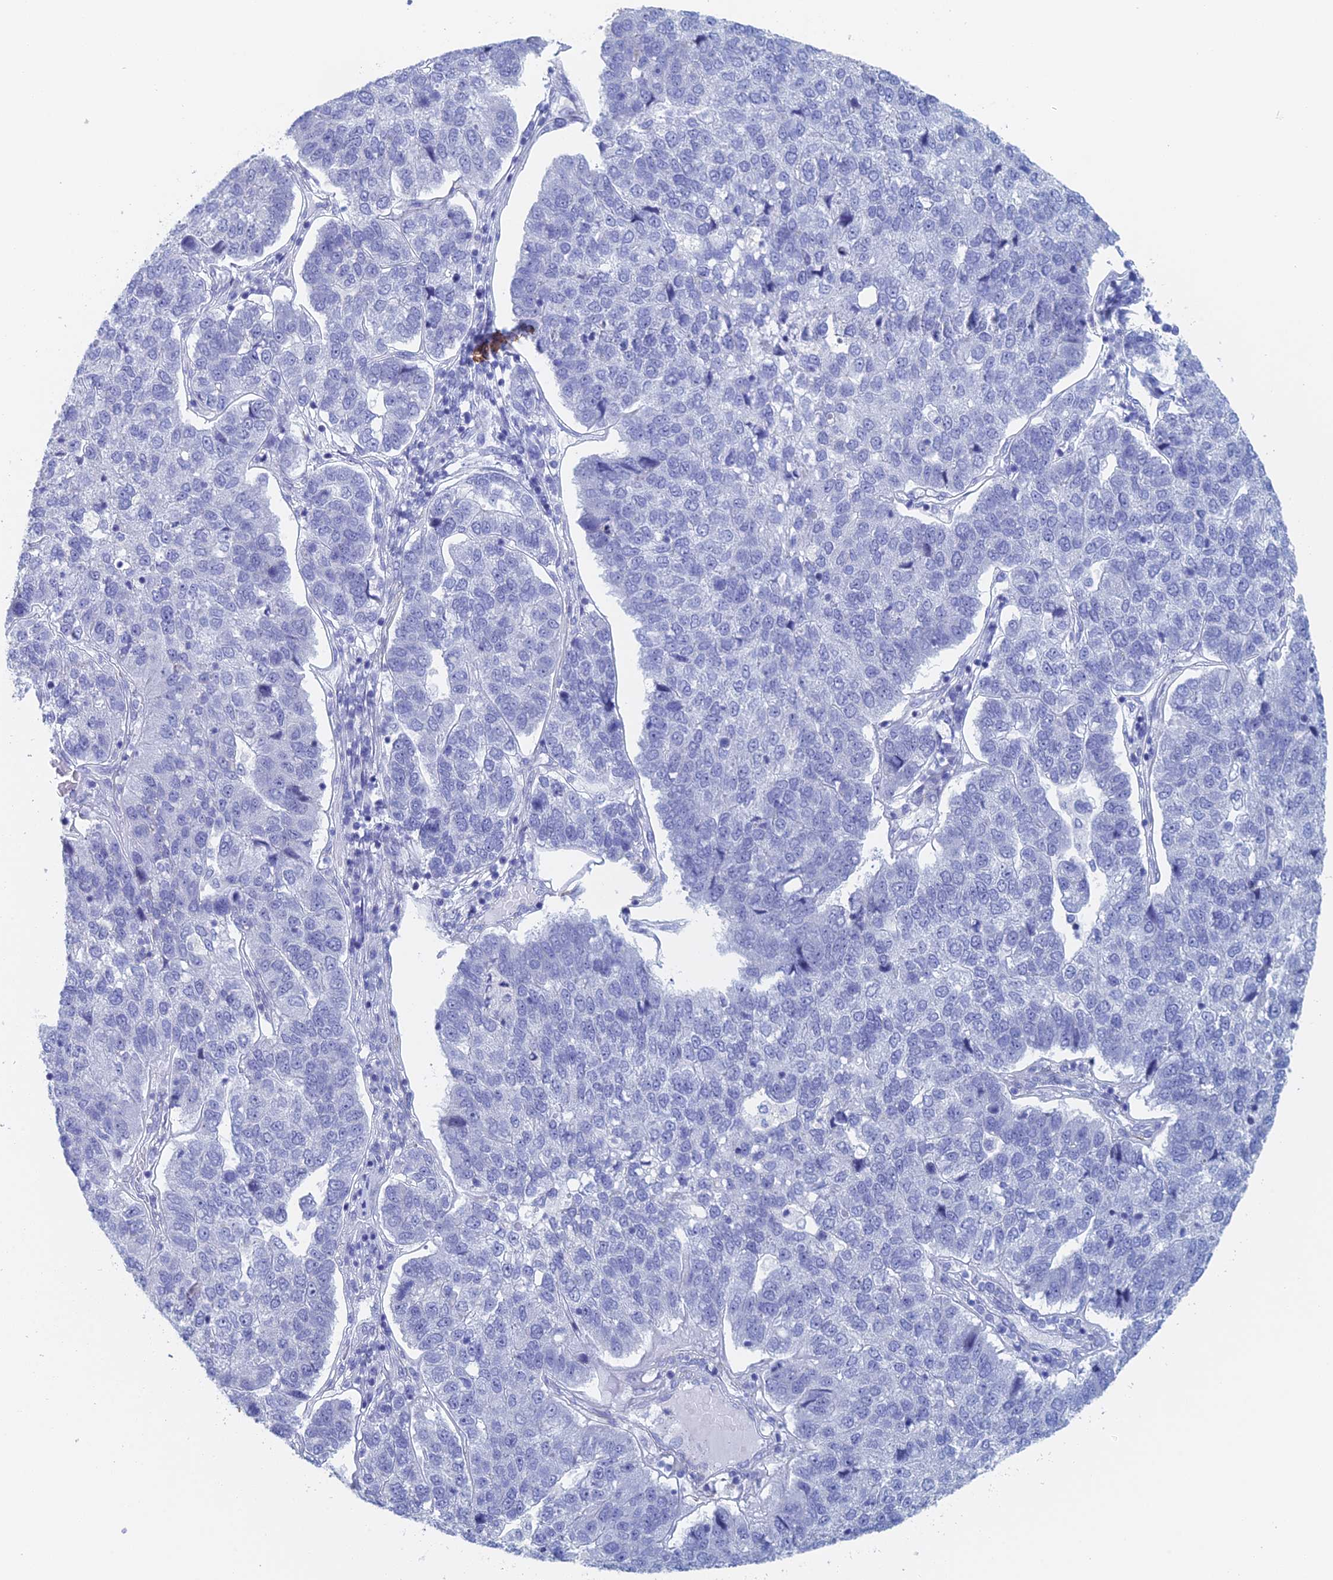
{"staining": {"intensity": "negative", "quantity": "none", "location": "none"}, "tissue": "pancreatic cancer", "cell_type": "Tumor cells", "image_type": "cancer", "snomed": [{"axis": "morphology", "description": "Adenocarcinoma, NOS"}, {"axis": "topography", "description": "Pancreas"}], "caption": "Immunohistochemistry micrograph of neoplastic tissue: pancreatic cancer (adenocarcinoma) stained with DAB (3,3'-diaminobenzidine) displays no significant protein positivity in tumor cells.", "gene": "KCNK18", "patient": {"sex": "female", "age": 61}}